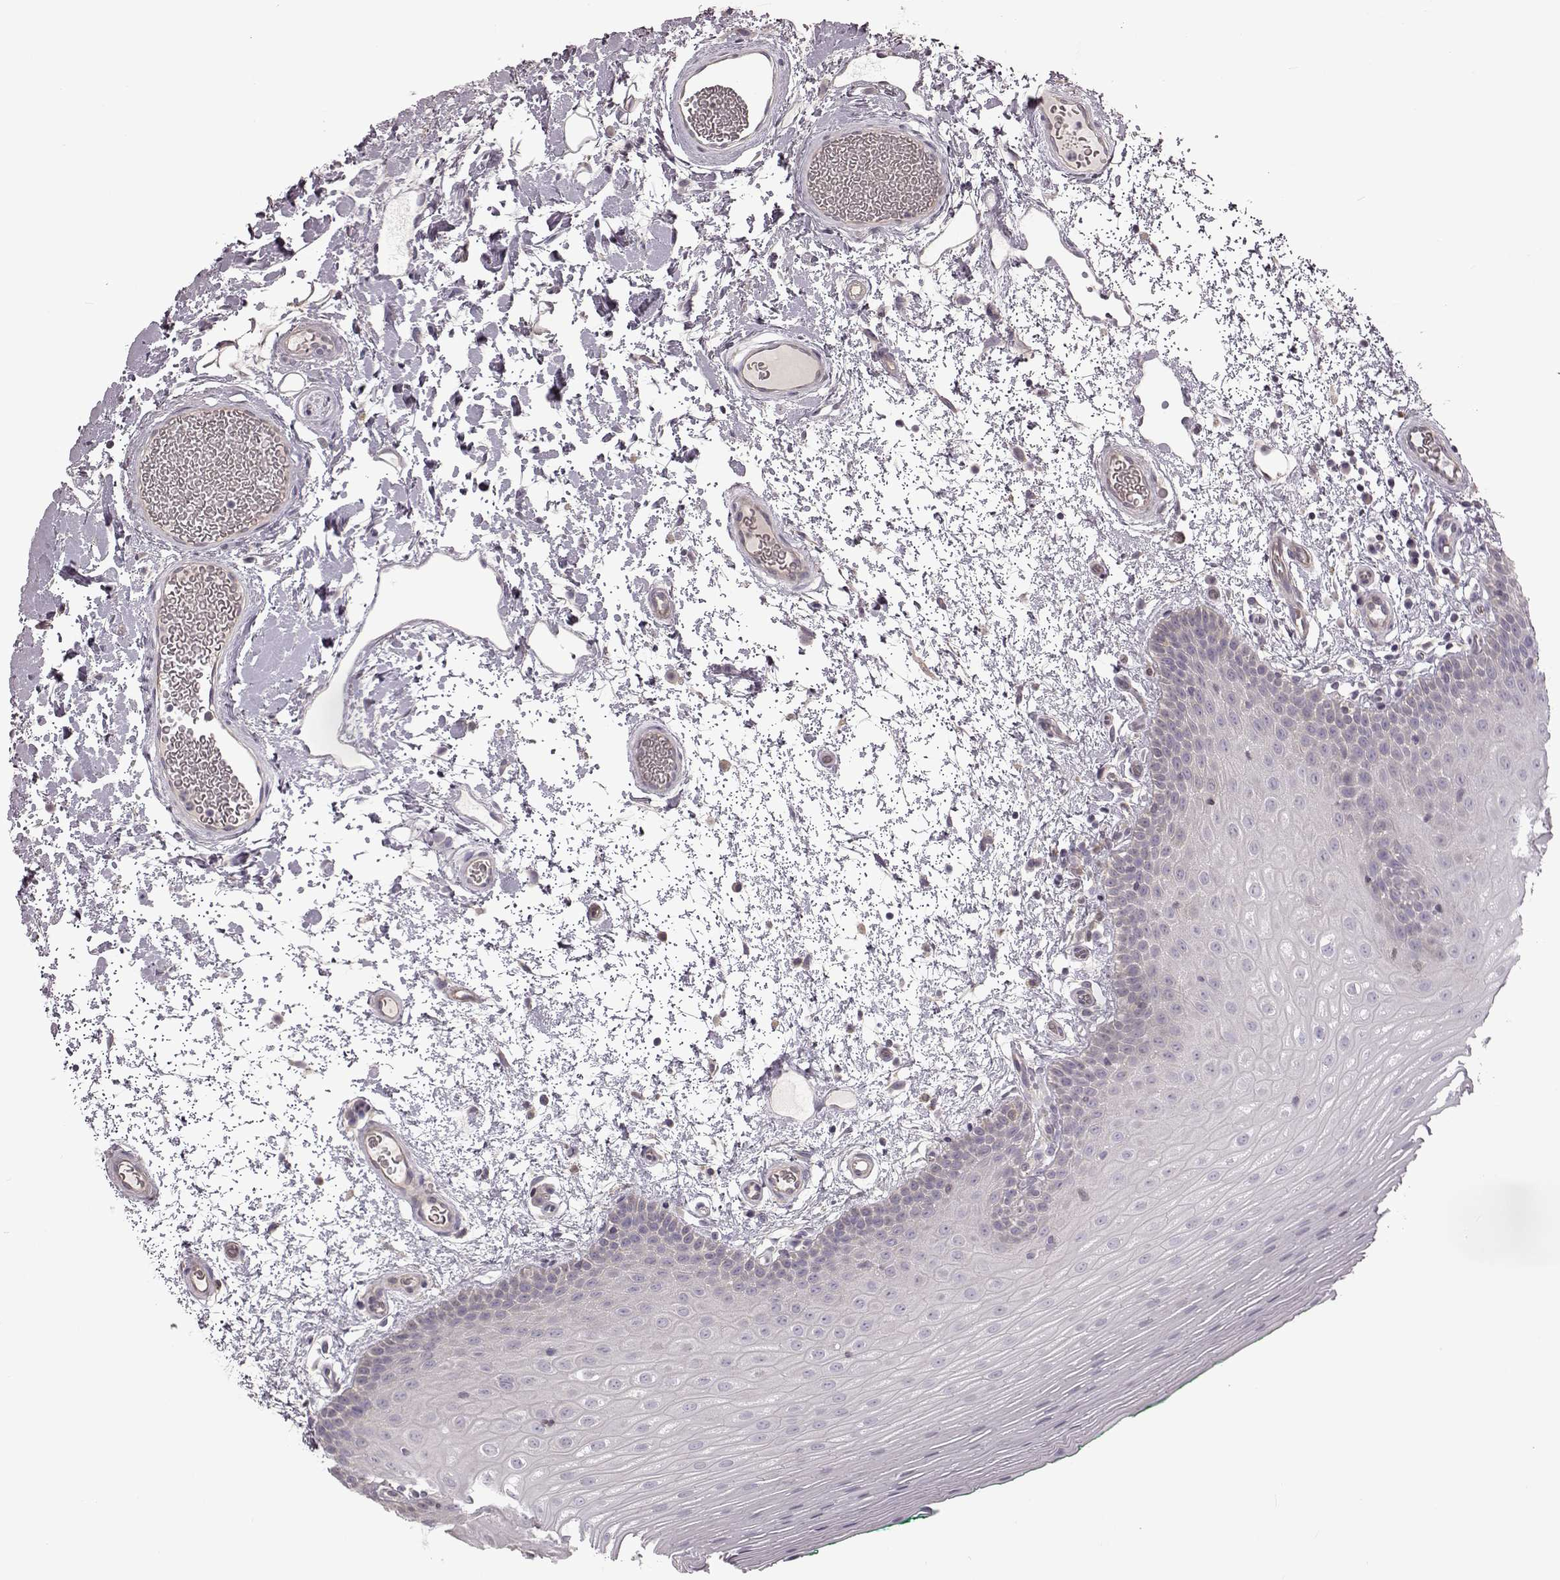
{"staining": {"intensity": "negative", "quantity": "none", "location": "none"}, "tissue": "oral mucosa", "cell_type": "Squamous epithelial cells", "image_type": "normal", "snomed": [{"axis": "morphology", "description": "Normal tissue, NOS"}, {"axis": "morphology", "description": "Squamous cell carcinoma, NOS"}, {"axis": "topography", "description": "Oral tissue"}, {"axis": "topography", "description": "Head-Neck"}], "caption": "Immunohistochemistry photomicrograph of benign human oral mucosa stained for a protein (brown), which shows no staining in squamous epithelial cells. (Stains: DAB immunohistochemistry (IHC) with hematoxylin counter stain, Microscopy: brightfield microscopy at high magnification).", "gene": "B3GNT6", "patient": {"sex": "male", "age": 78}}